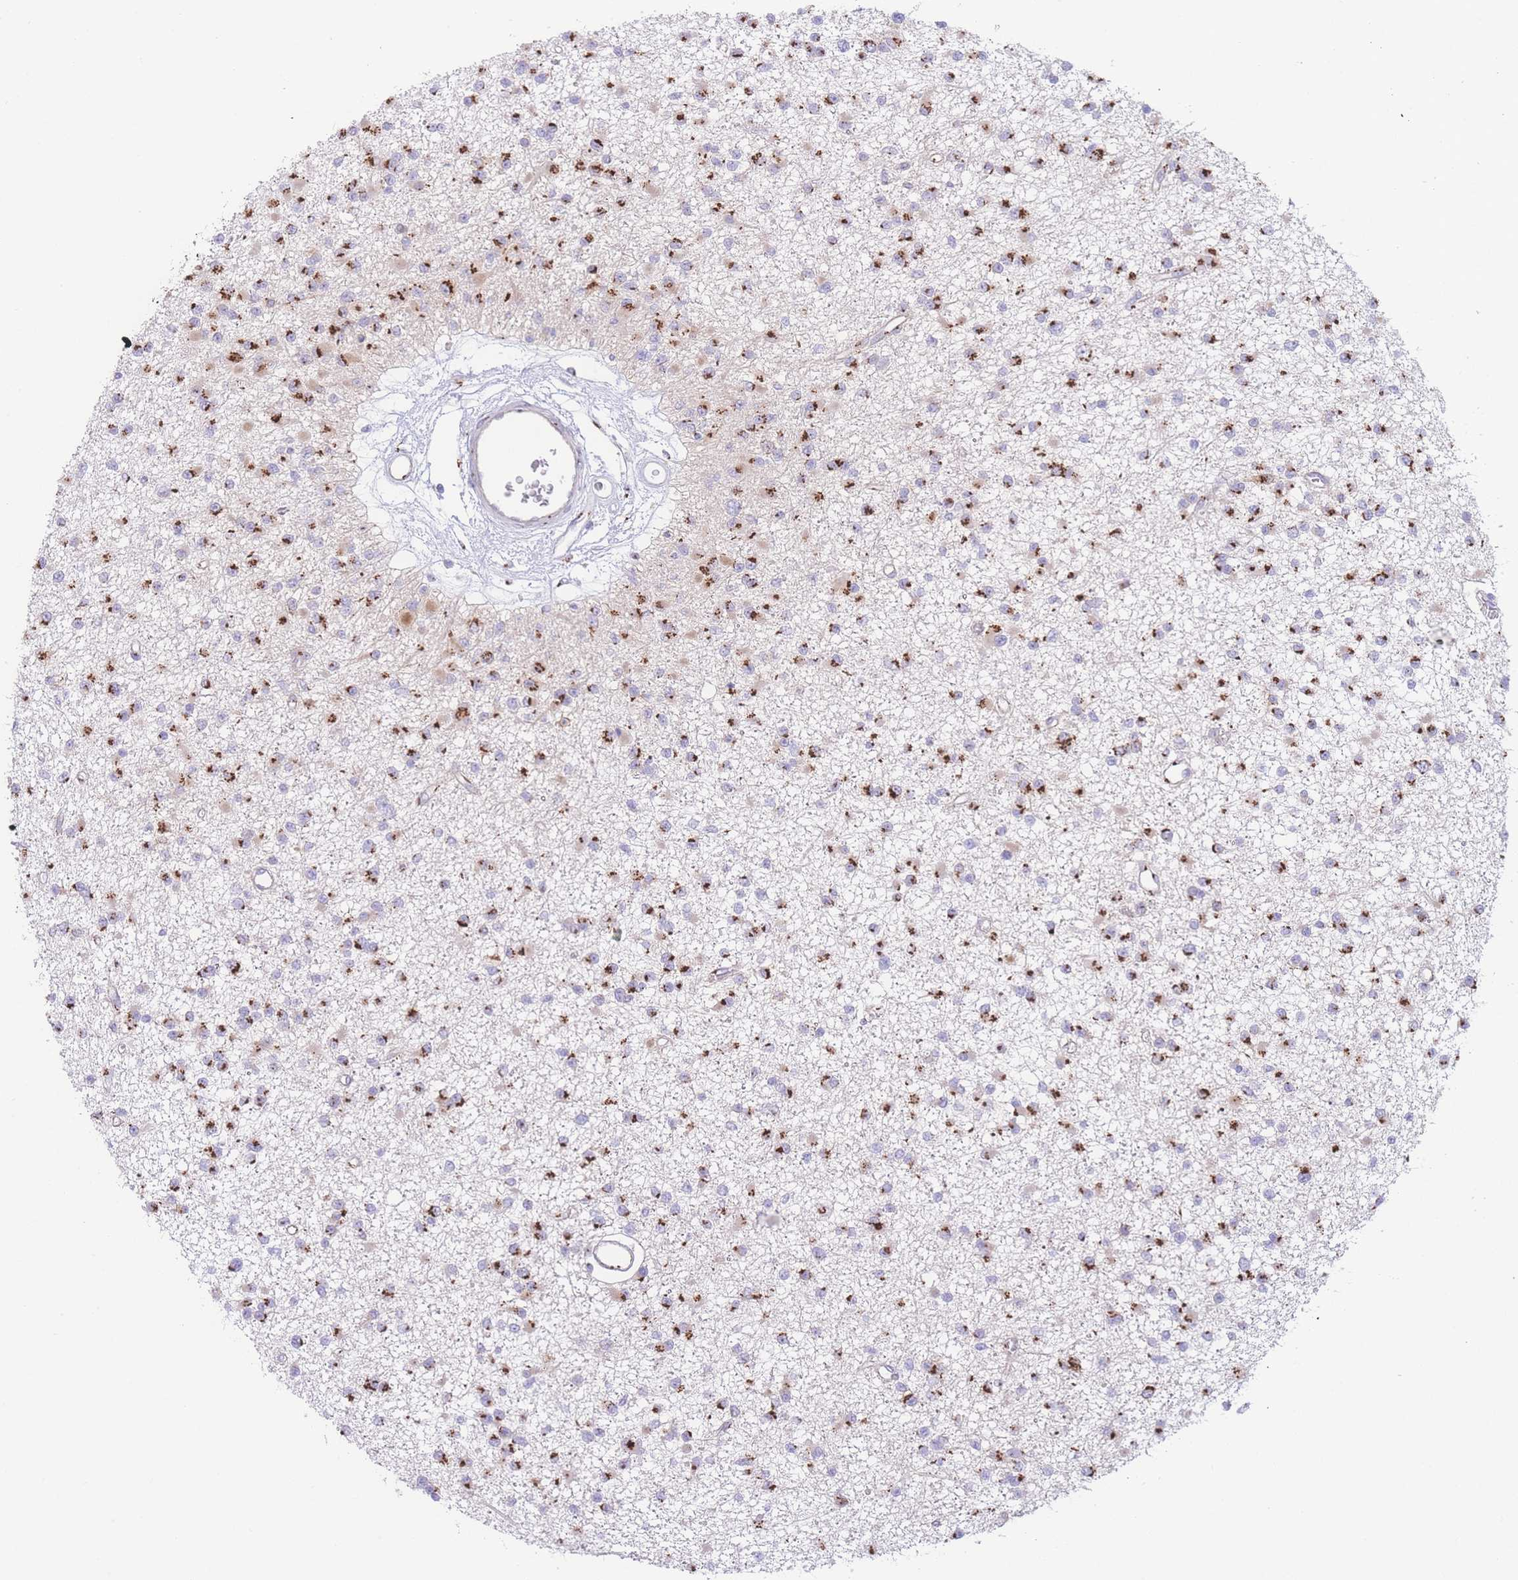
{"staining": {"intensity": "strong", "quantity": ">75%", "location": "cytoplasmic/membranous"}, "tissue": "glioma", "cell_type": "Tumor cells", "image_type": "cancer", "snomed": [{"axis": "morphology", "description": "Glioma, malignant, Low grade"}, {"axis": "topography", "description": "Brain"}], "caption": "Immunohistochemical staining of malignant low-grade glioma demonstrates high levels of strong cytoplasmic/membranous protein expression in approximately >75% of tumor cells.", "gene": "GOLM2", "patient": {"sex": "female", "age": 22}}